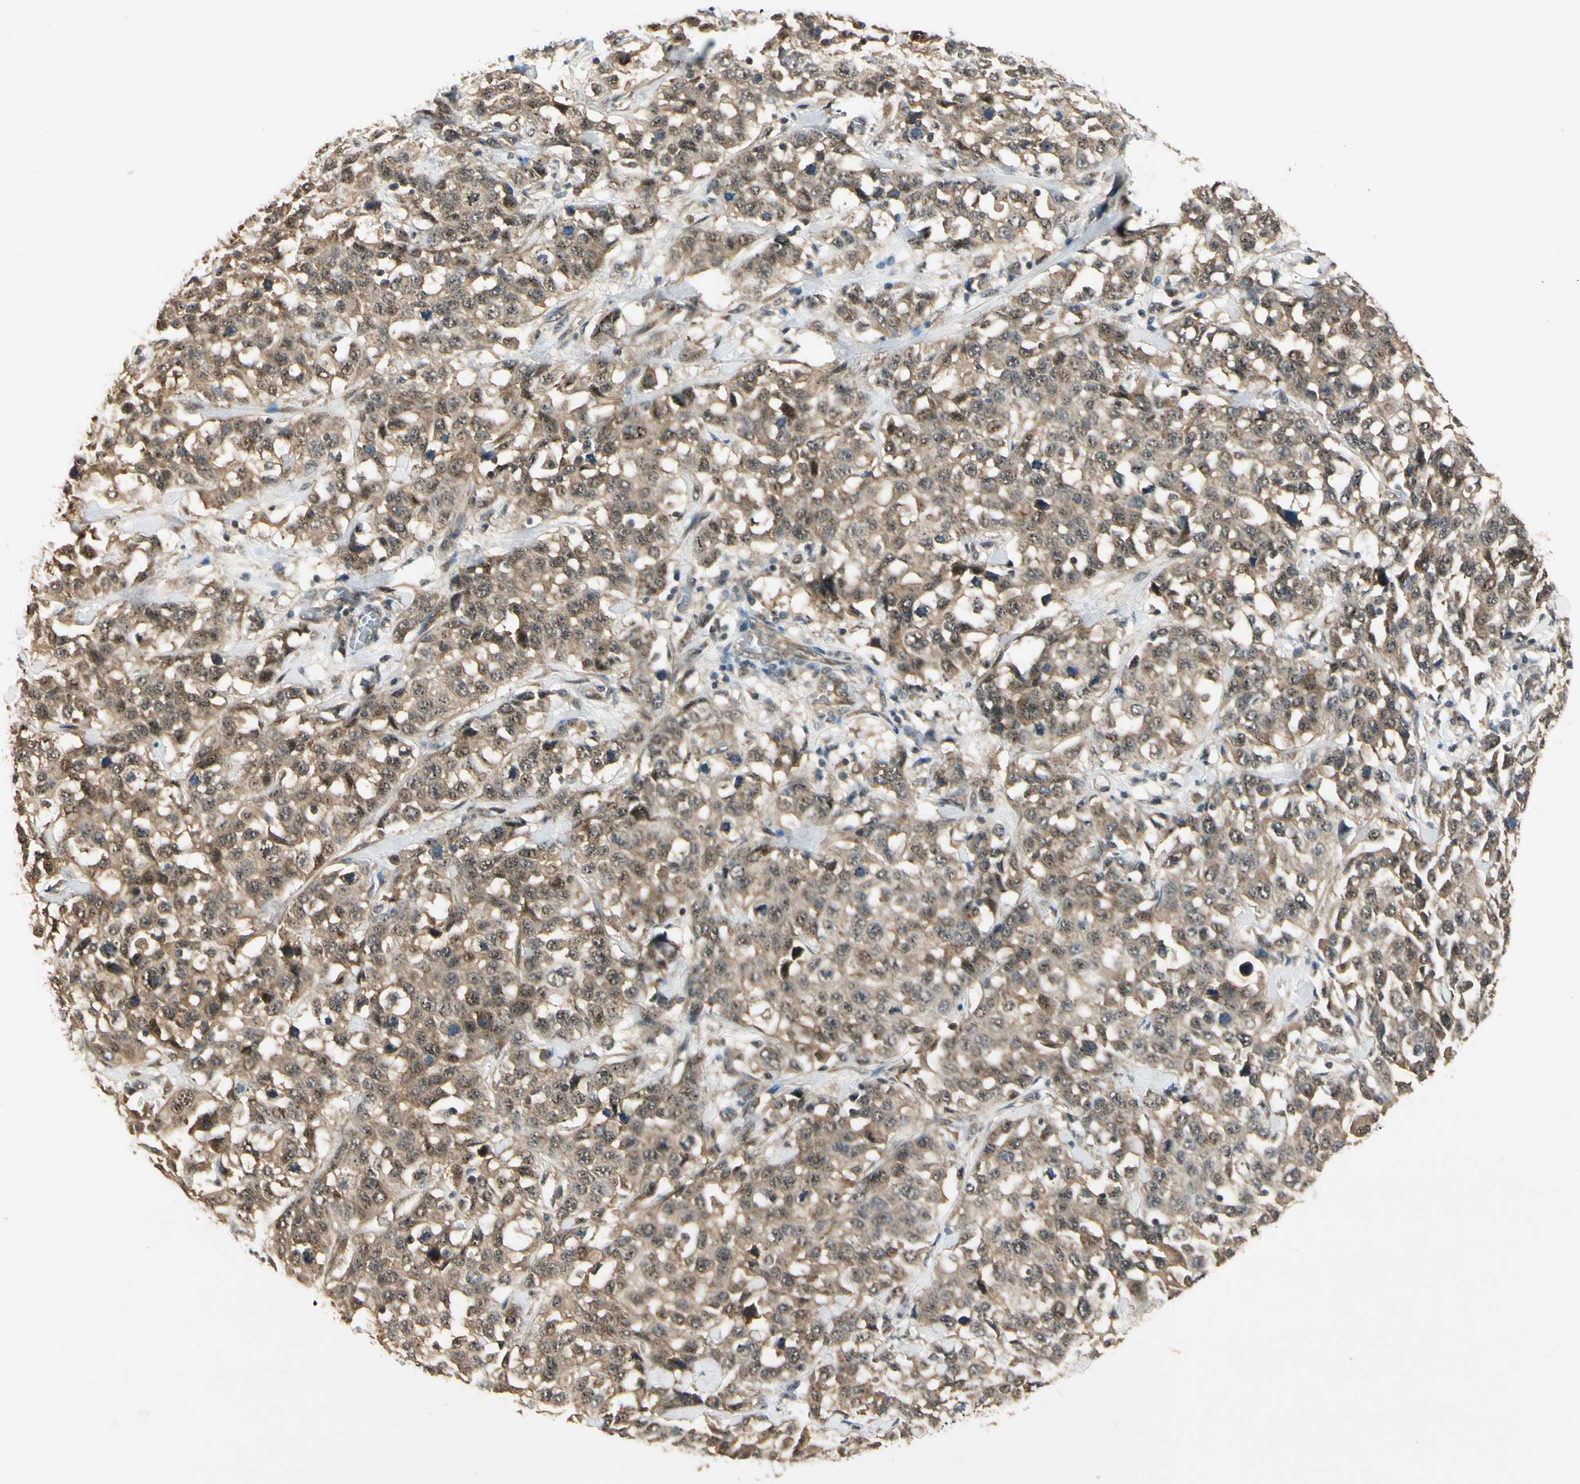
{"staining": {"intensity": "moderate", "quantity": ">75%", "location": "cytoplasmic/membranous"}, "tissue": "stomach cancer", "cell_type": "Tumor cells", "image_type": "cancer", "snomed": [{"axis": "morphology", "description": "Normal tissue, NOS"}, {"axis": "morphology", "description": "Adenocarcinoma, NOS"}, {"axis": "topography", "description": "Stomach"}], "caption": "High-magnification brightfield microscopy of stomach adenocarcinoma stained with DAB (brown) and counterstained with hematoxylin (blue). tumor cells exhibit moderate cytoplasmic/membranous expression is appreciated in approximately>75% of cells. (brown staining indicates protein expression, while blue staining denotes nuclei).", "gene": "MCPH1", "patient": {"sex": "male", "age": 48}}